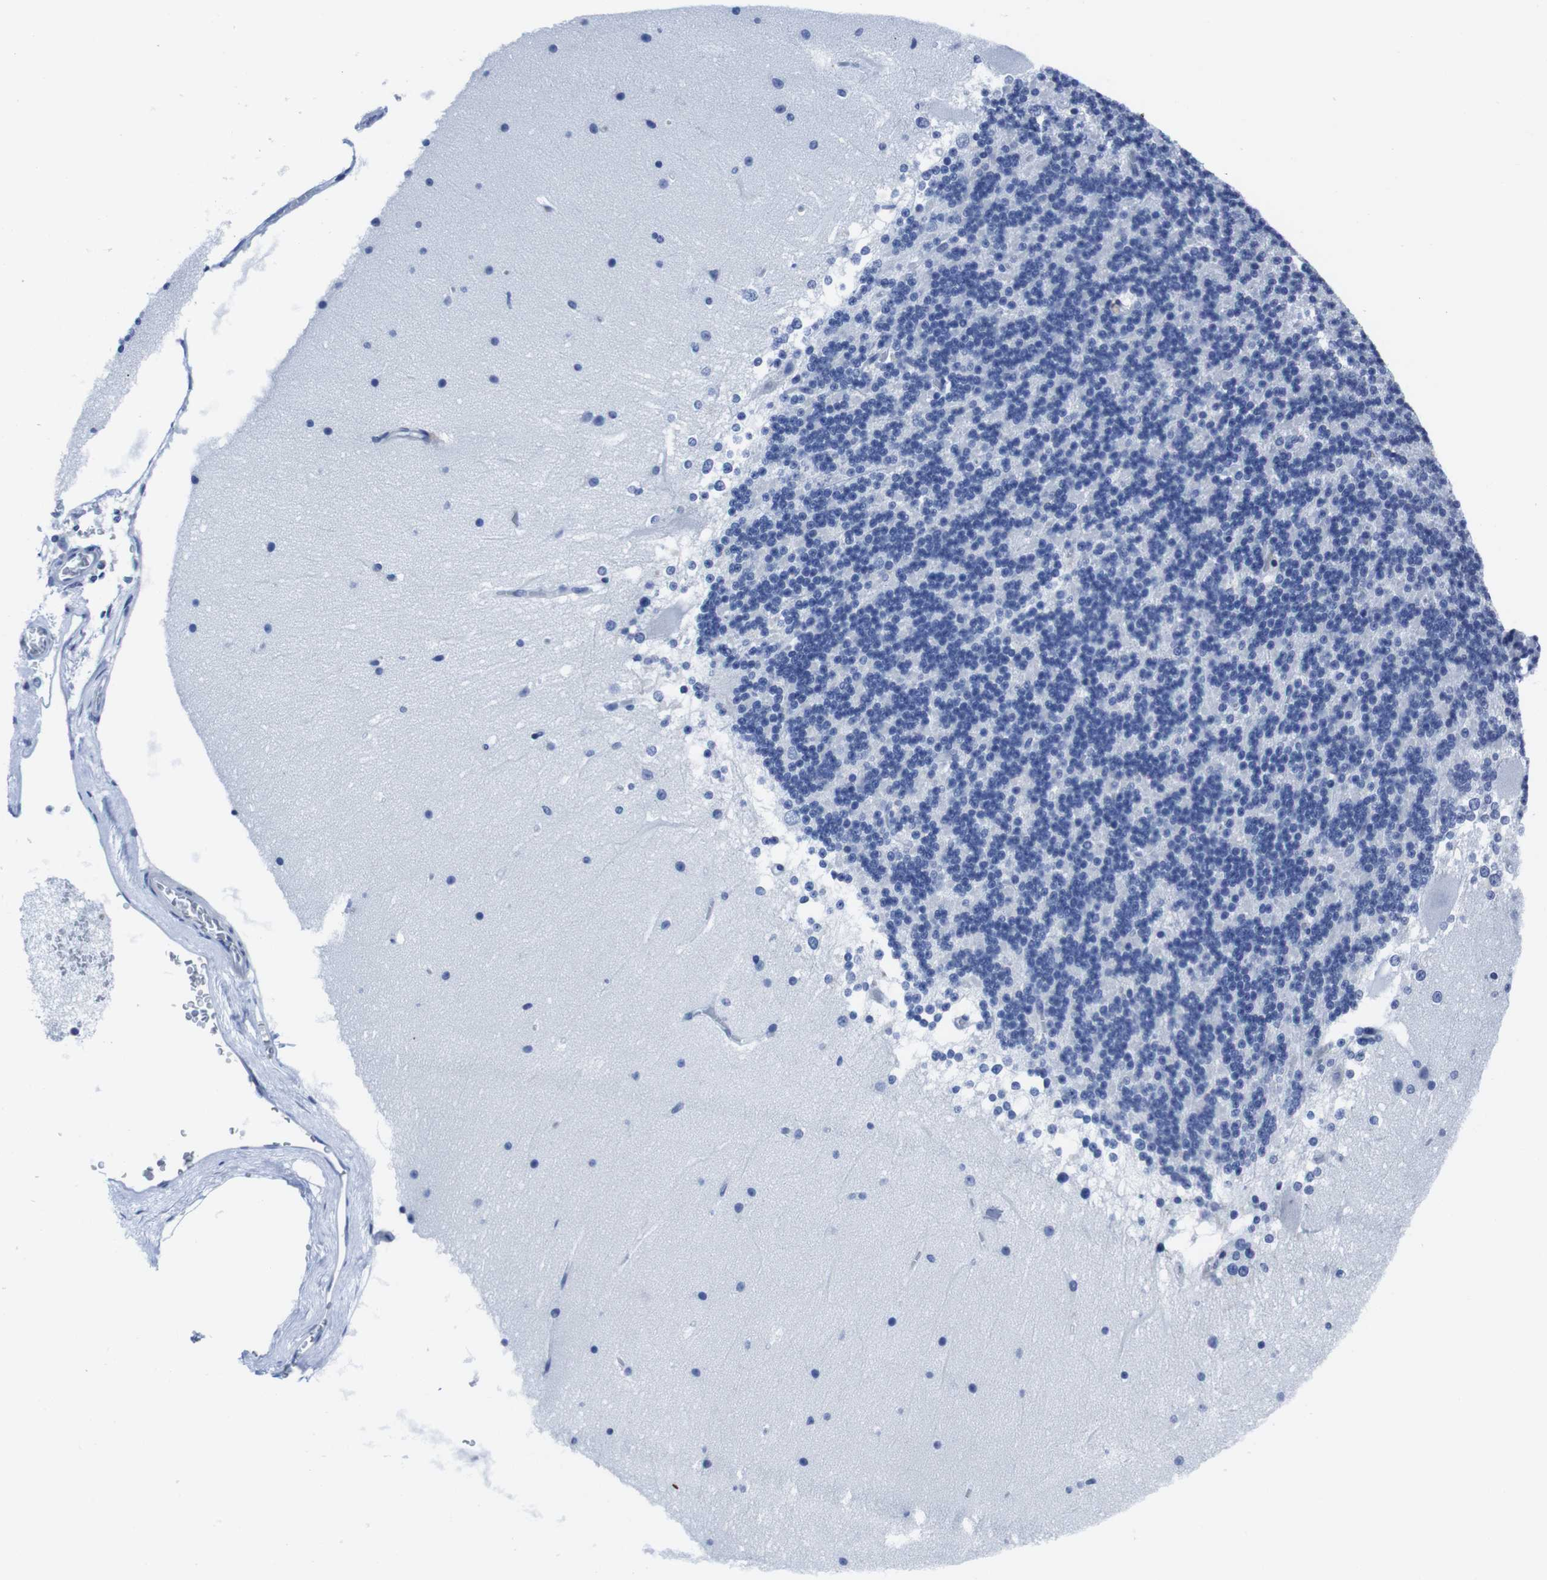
{"staining": {"intensity": "negative", "quantity": "none", "location": "none"}, "tissue": "cerebellum", "cell_type": "Cells in granular layer", "image_type": "normal", "snomed": [{"axis": "morphology", "description": "Normal tissue, NOS"}, {"axis": "topography", "description": "Cerebellum"}], "caption": "Human cerebellum stained for a protein using immunohistochemistry (IHC) exhibits no positivity in cells in granular layer.", "gene": "EIF4A1", "patient": {"sex": "female", "age": 19}}